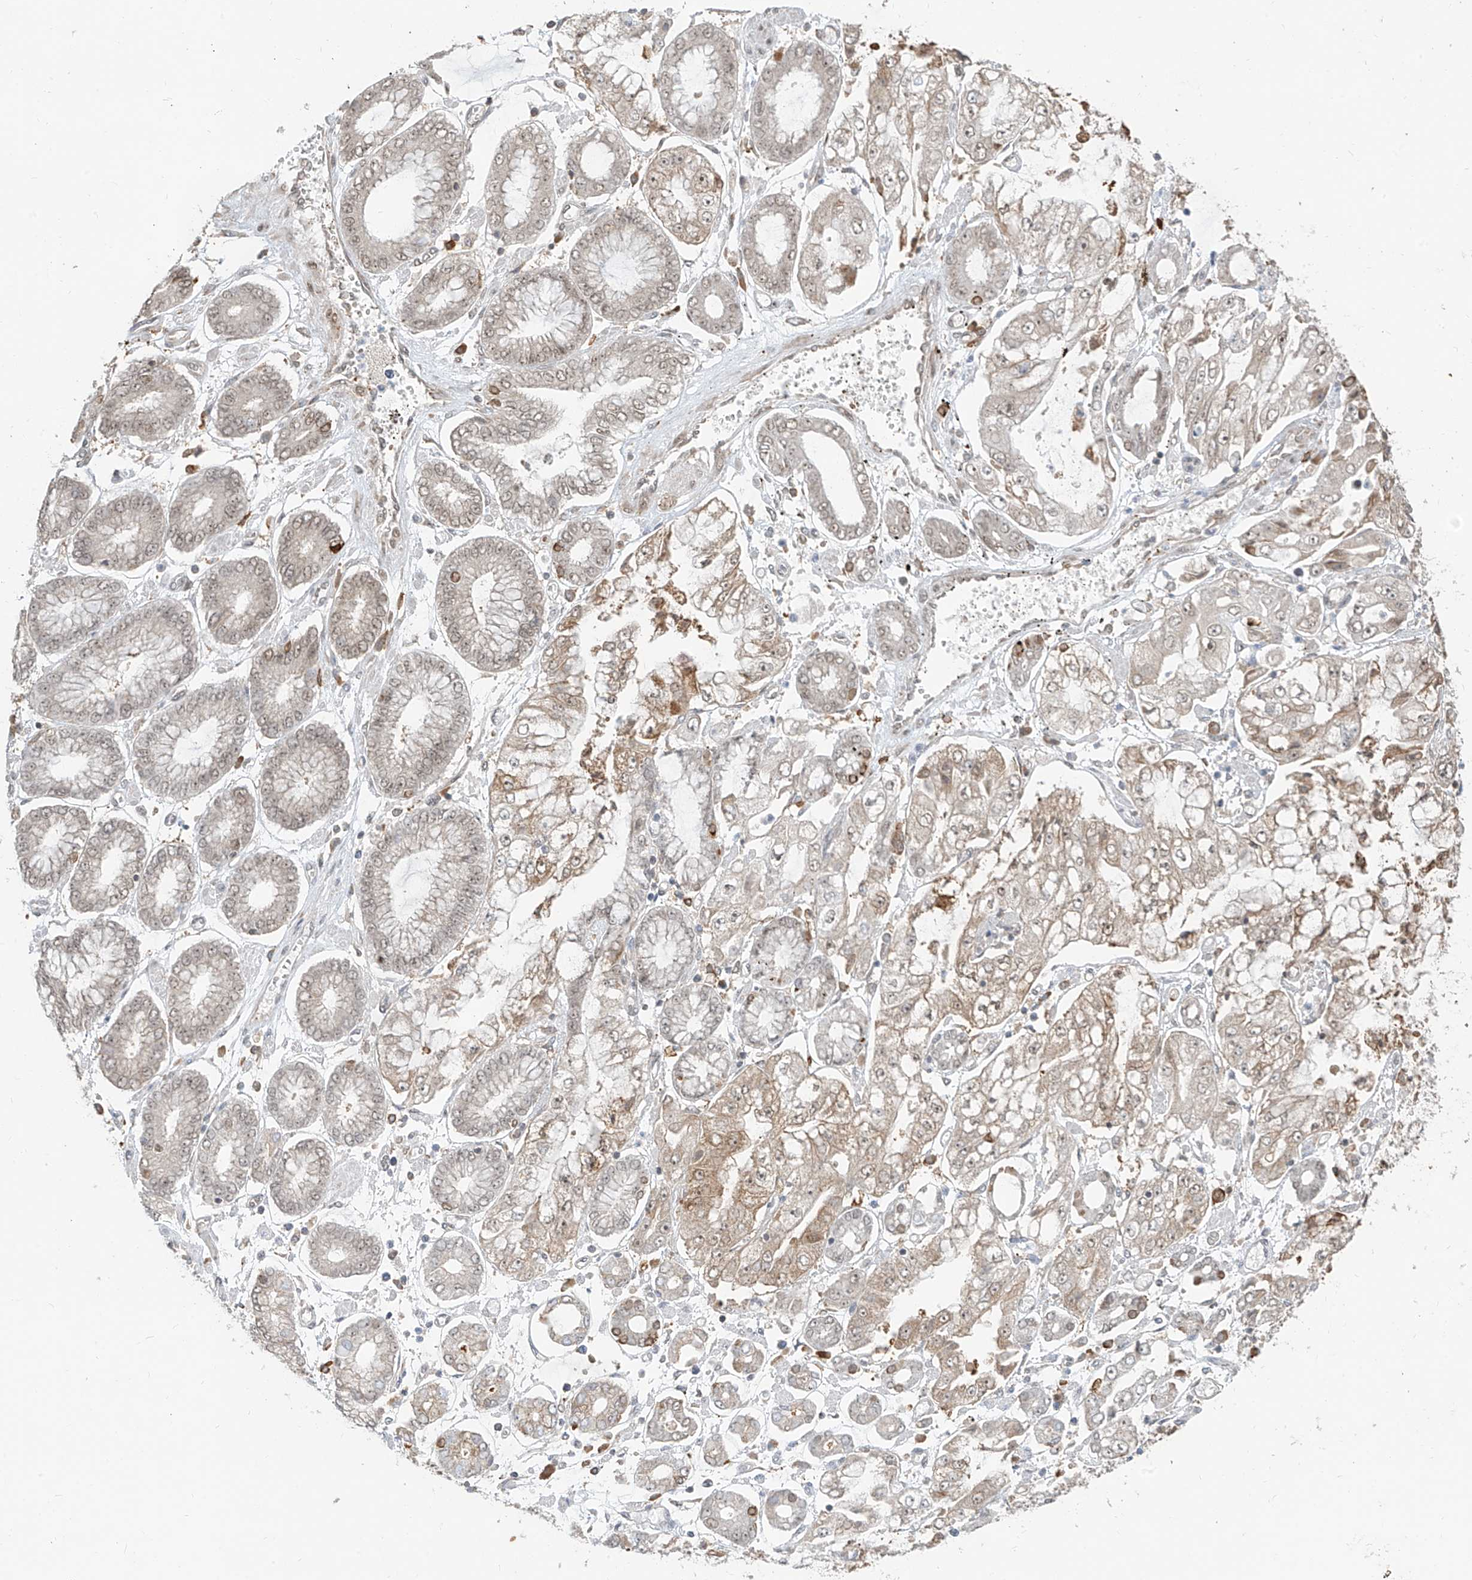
{"staining": {"intensity": "weak", "quantity": "25%-75%", "location": "nuclear"}, "tissue": "stomach cancer", "cell_type": "Tumor cells", "image_type": "cancer", "snomed": [{"axis": "morphology", "description": "Adenocarcinoma, NOS"}, {"axis": "topography", "description": "Stomach"}], "caption": "Stomach cancer (adenocarcinoma) tissue displays weak nuclear staining in approximately 25%-75% of tumor cells, visualized by immunohistochemistry.", "gene": "ZMYM2", "patient": {"sex": "male", "age": 76}}